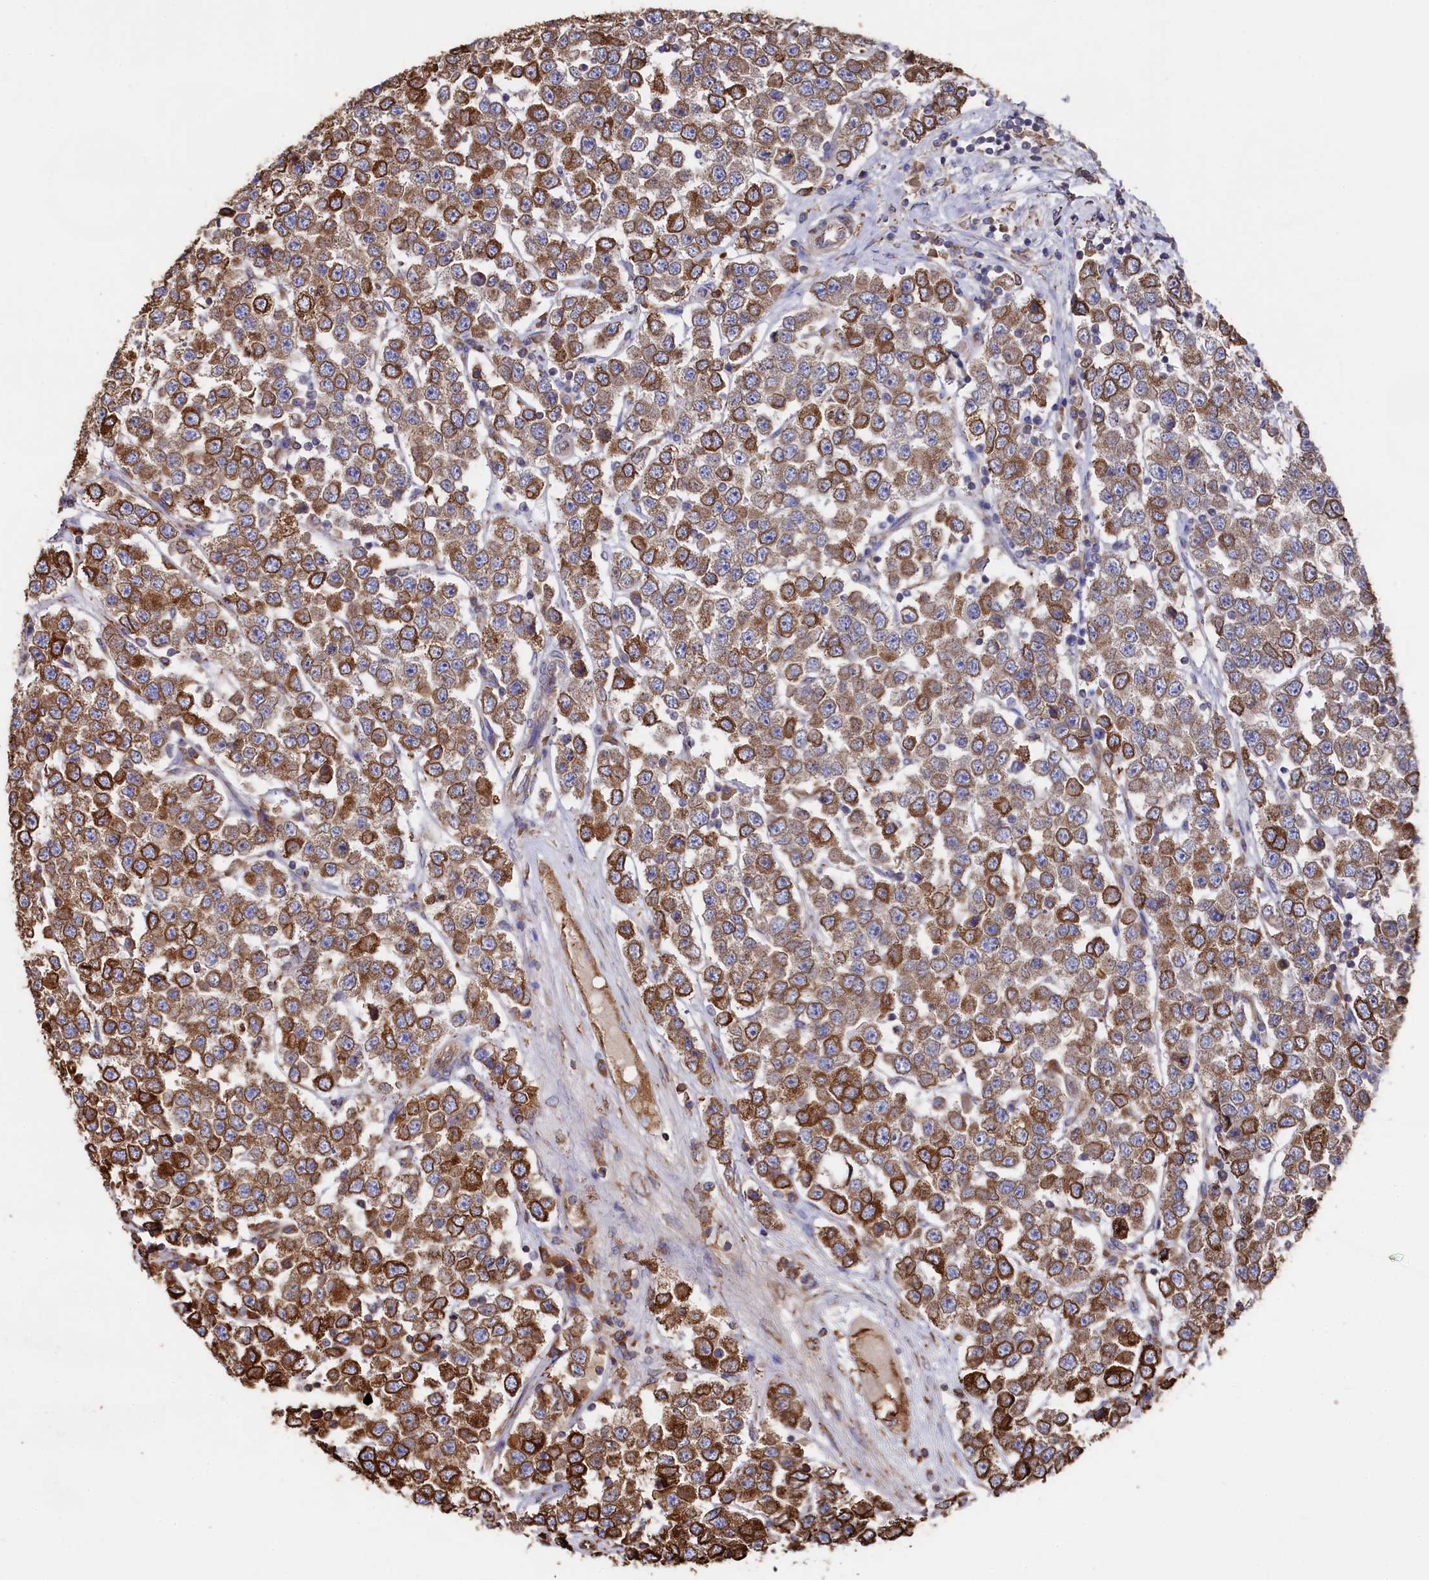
{"staining": {"intensity": "strong", "quantity": ">75%", "location": "cytoplasmic/membranous"}, "tissue": "testis cancer", "cell_type": "Tumor cells", "image_type": "cancer", "snomed": [{"axis": "morphology", "description": "Seminoma, NOS"}, {"axis": "topography", "description": "Testis"}], "caption": "High-power microscopy captured an IHC photomicrograph of testis cancer, revealing strong cytoplasmic/membranous staining in about >75% of tumor cells.", "gene": "NEURL1B", "patient": {"sex": "male", "age": 28}}